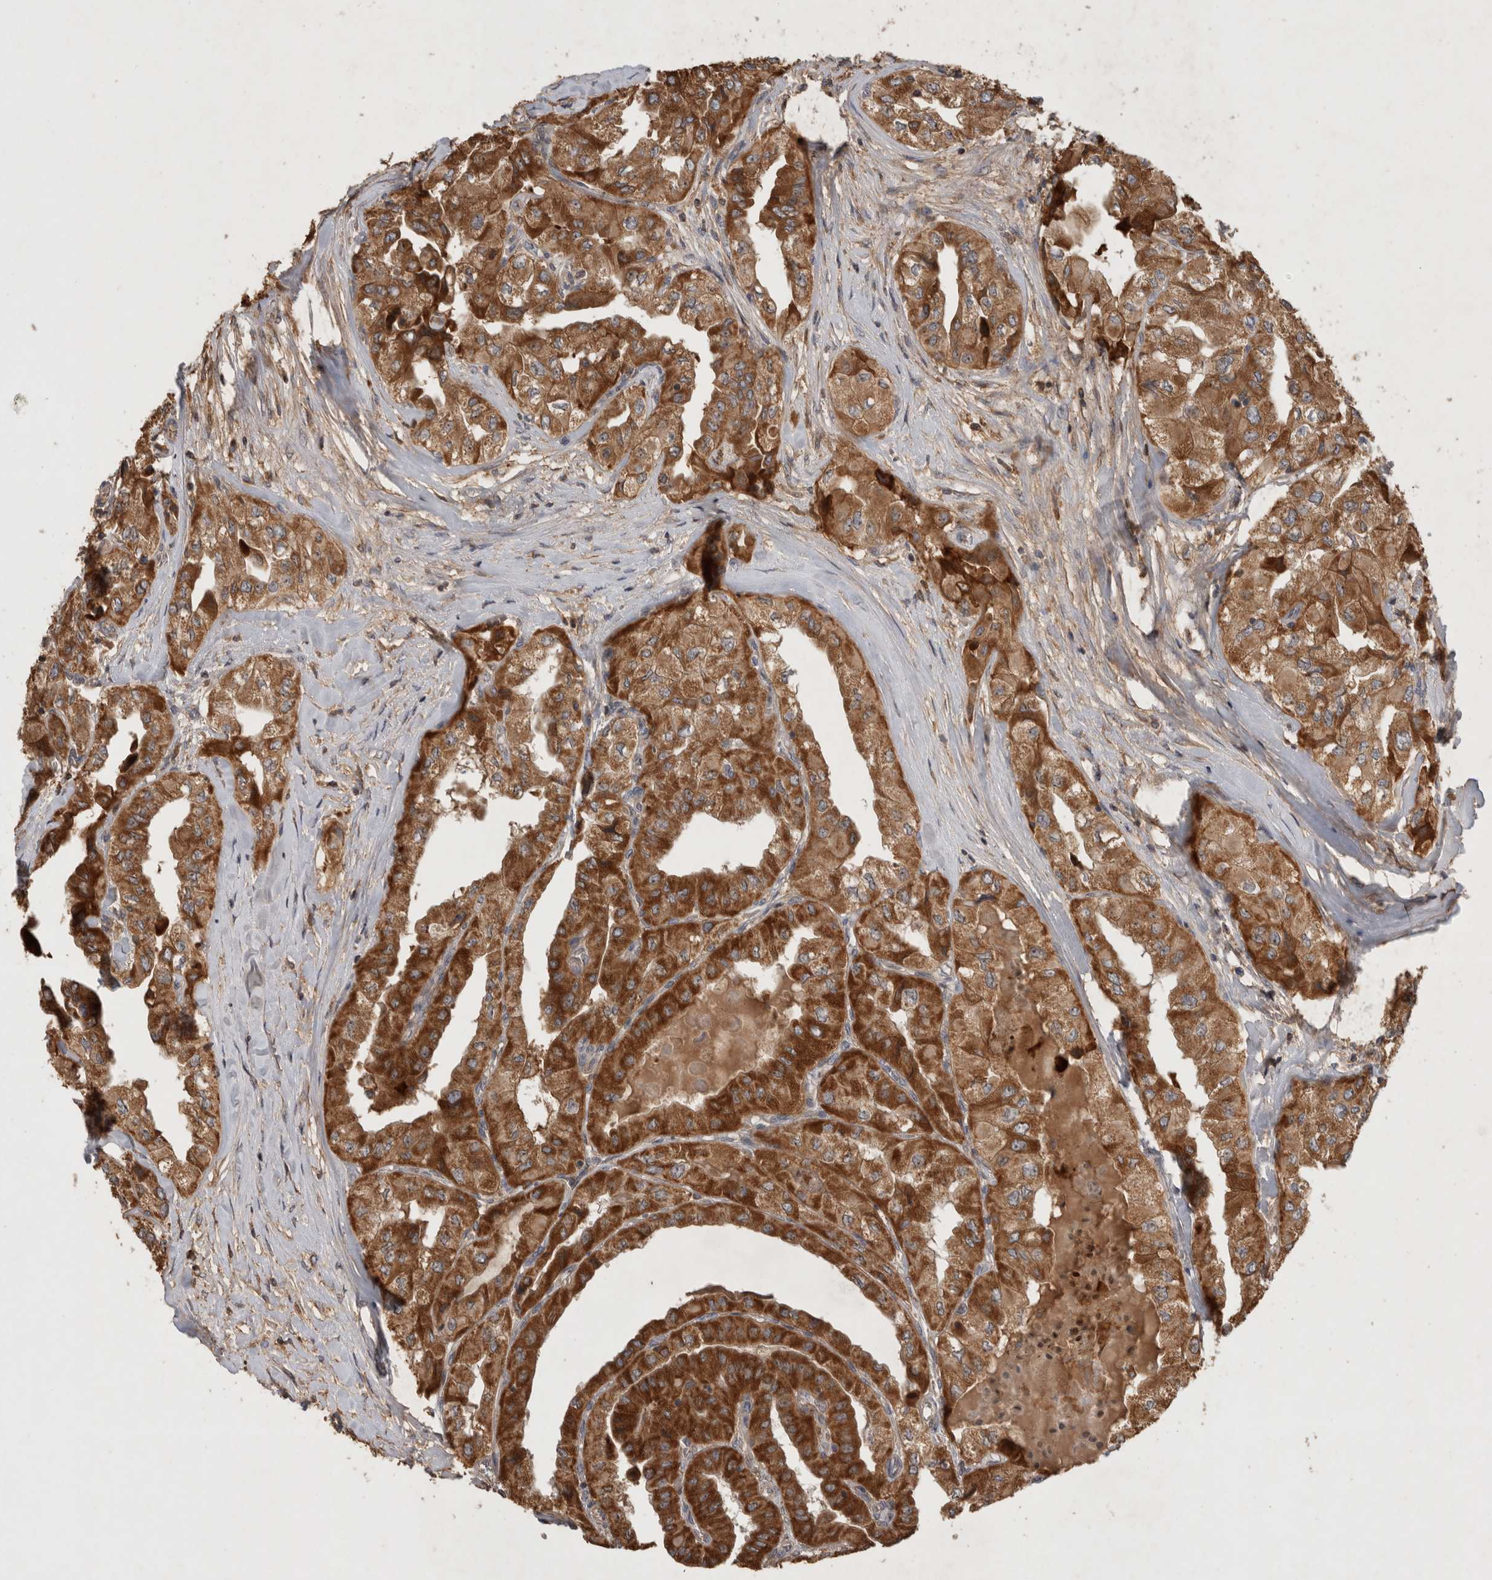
{"staining": {"intensity": "strong", "quantity": ">75%", "location": "cytoplasmic/membranous"}, "tissue": "thyroid cancer", "cell_type": "Tumor cells", "image_type": "cancer", "snomed": [{"axis": "morphology", "description": "Papillary adenocarcinoma, NOS"}, {"axis": "topography", "description": "Thyroid gland"}], "caption": "Immunohistochemical staining of human thyroid papillary adenocarcinoma shows strong cytoplasmic/membranous protein positivity in approximately >75% of tumor cells. (DAB (3,3'-diaminobenzidine) = brown stain, brightfield microscopy at high magnification).", "gene": "SERAC1", "patient": {"sex": "female", "age": 59}}